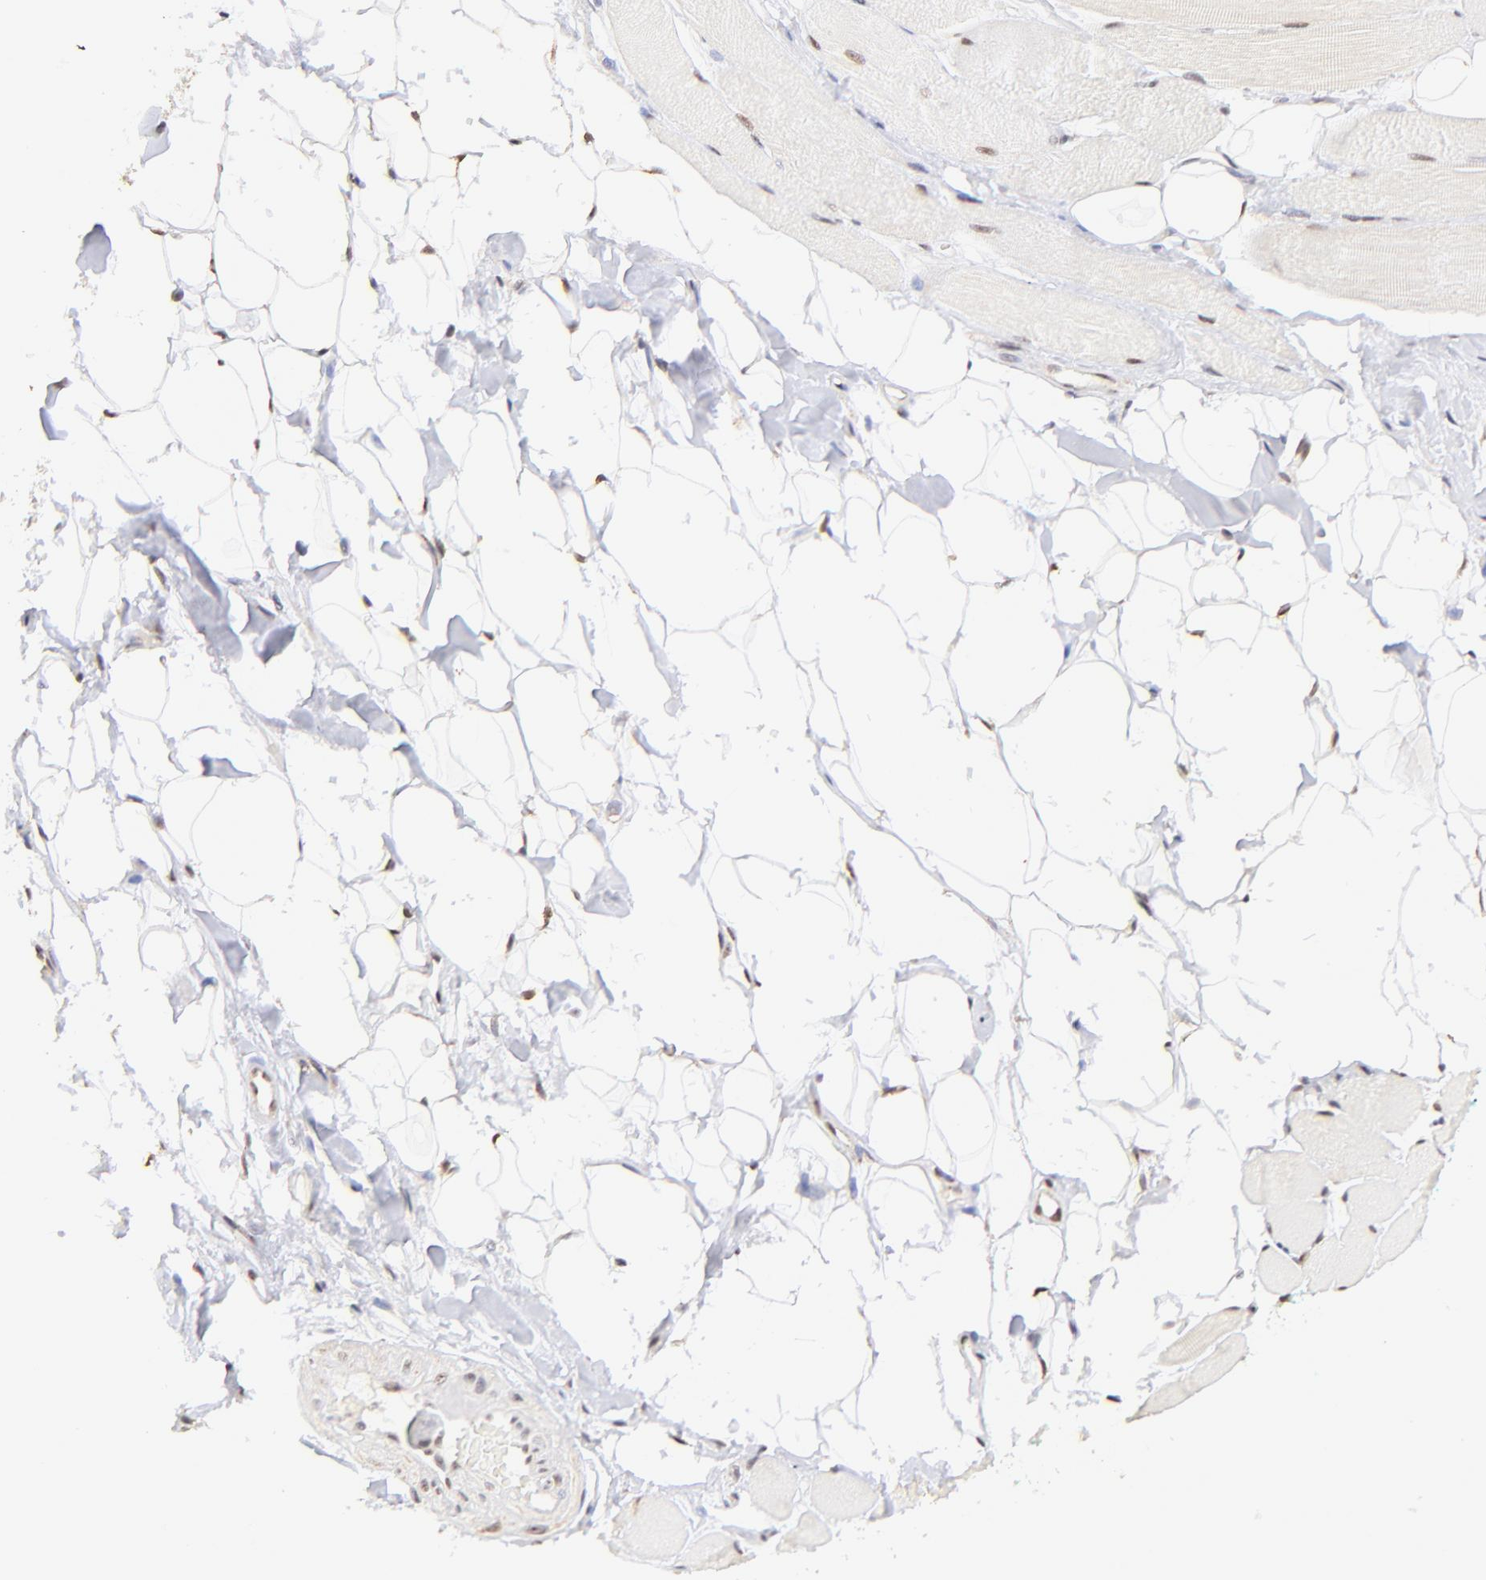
{"staining": {"intensity": "weak", "quantity": "25%-75%", "location": "nuclear"}, "tissue": "skeletal muscle", "cell_type": "Myocytes", "image_type": "normal", "snomed": [{"axis": "morphology", "description": "Normal tissue, NOS"}, {"axis": "topography", "description": "Skeletal muscle"}, {"axis": "topography", "description": "Peripheral nerve tissue"}], "caption": "This photomicrograph shows immunohistochemistry (IHC) staining of normal skeletal muscle, with low weak nuclear staining in approximately 25%-75% of myocytes.", "gene": "ZNF670", "patient": {"sex": "female", "age": 84}}